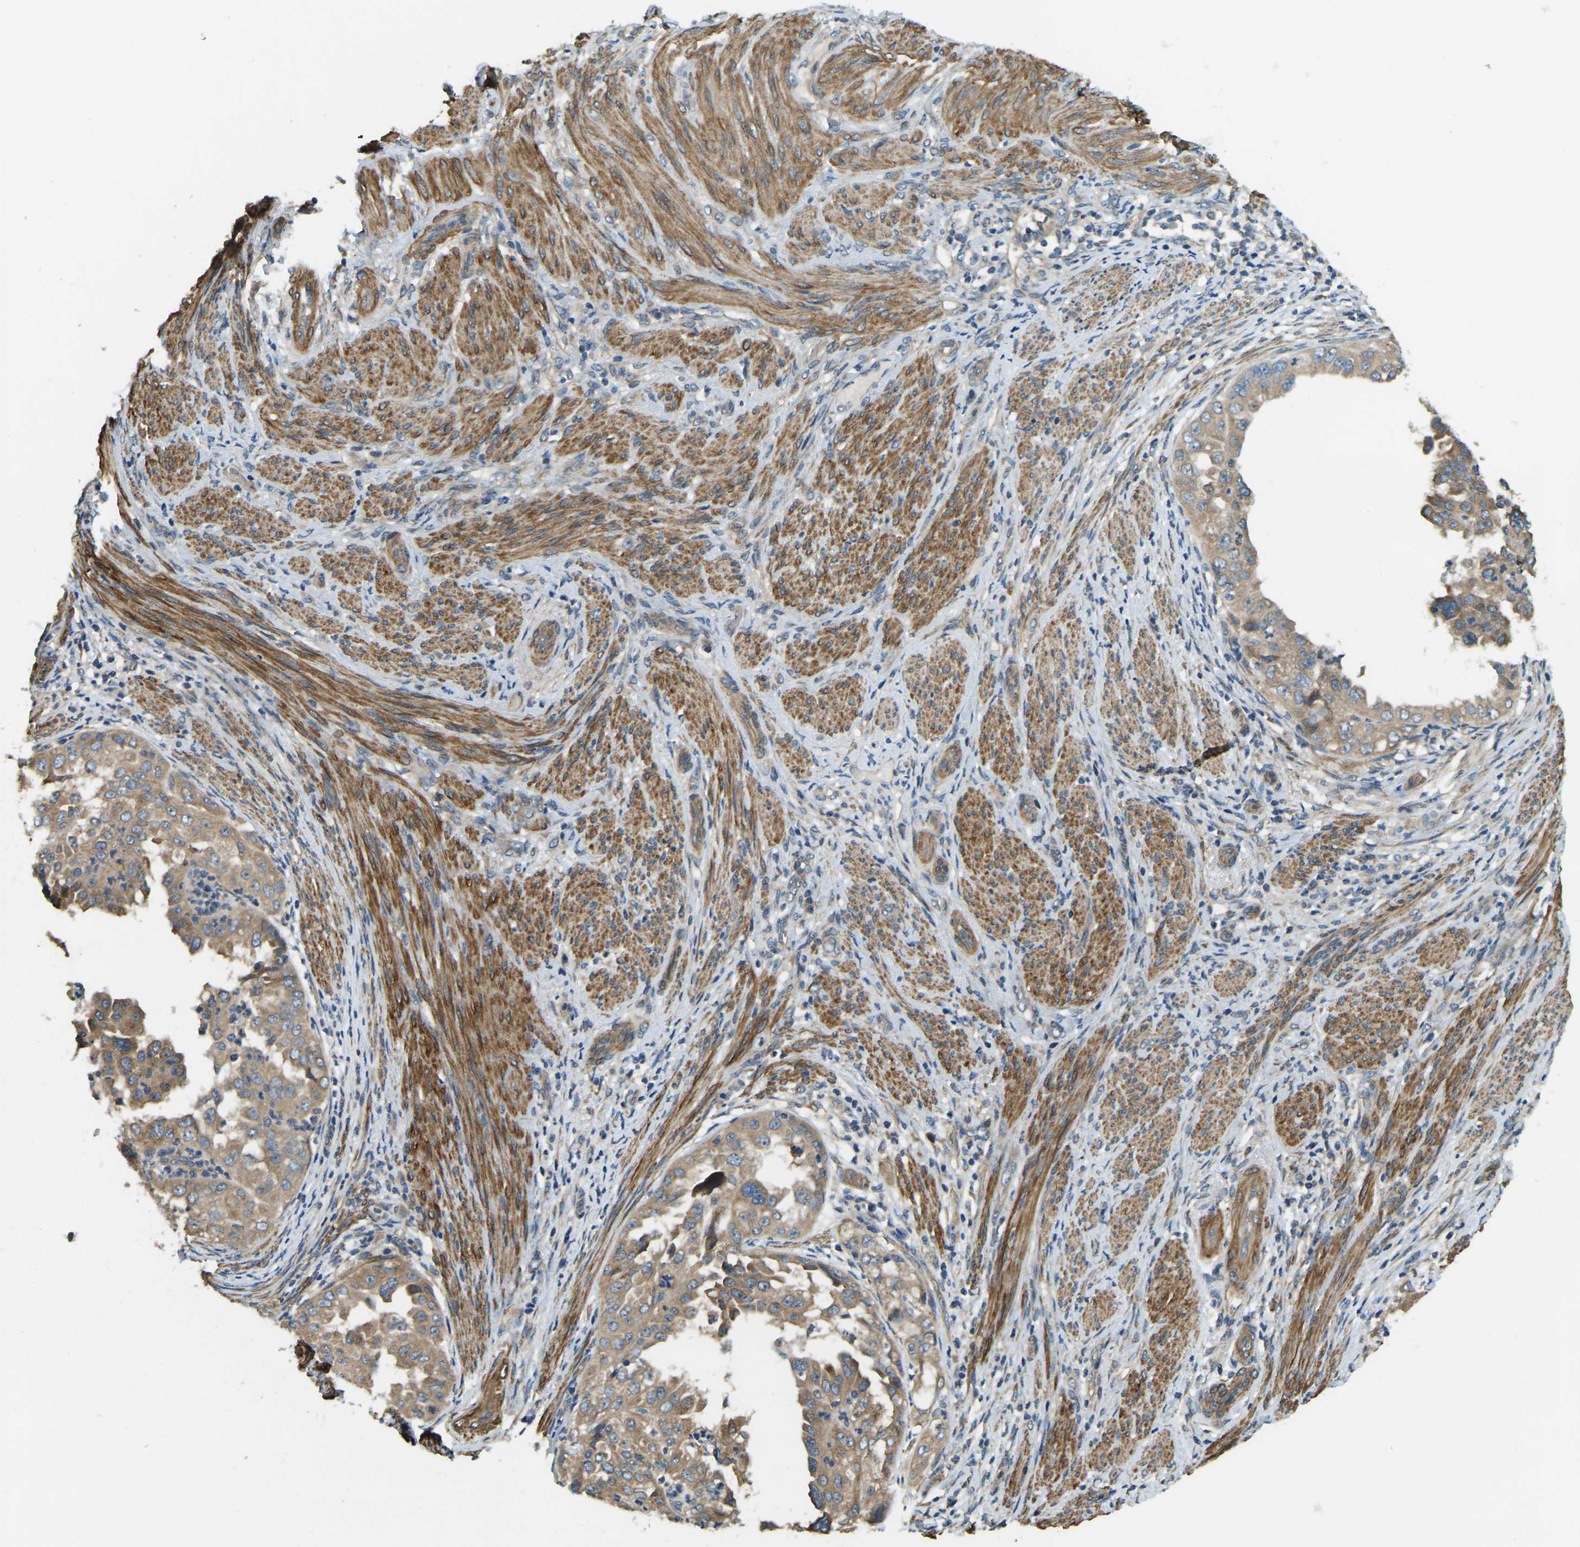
{"staining": {"intensity": "moderate", "quantity": ">75%", "location": "cytoplasmic/membranous"}, "tissue": "endometrial cancer", "cell_type": "Tumor cells", "image_type": "cancer", "snomed": [{"axis": "morphology", "description": "Adenocarcinoma, NOS"}, {"axis": "topography", "description": "Endometrium"}], "caption": "A high-resolution micrograph shows immunohistochemistry (IHC) staining of adenocarcinoma (endometrial), which demonstrates moderate cytoplasmic/membranous expression in about >75% of tumor cells.", "gene": "ERGIC1", "patient": {"sex": "female", "age": 85}}